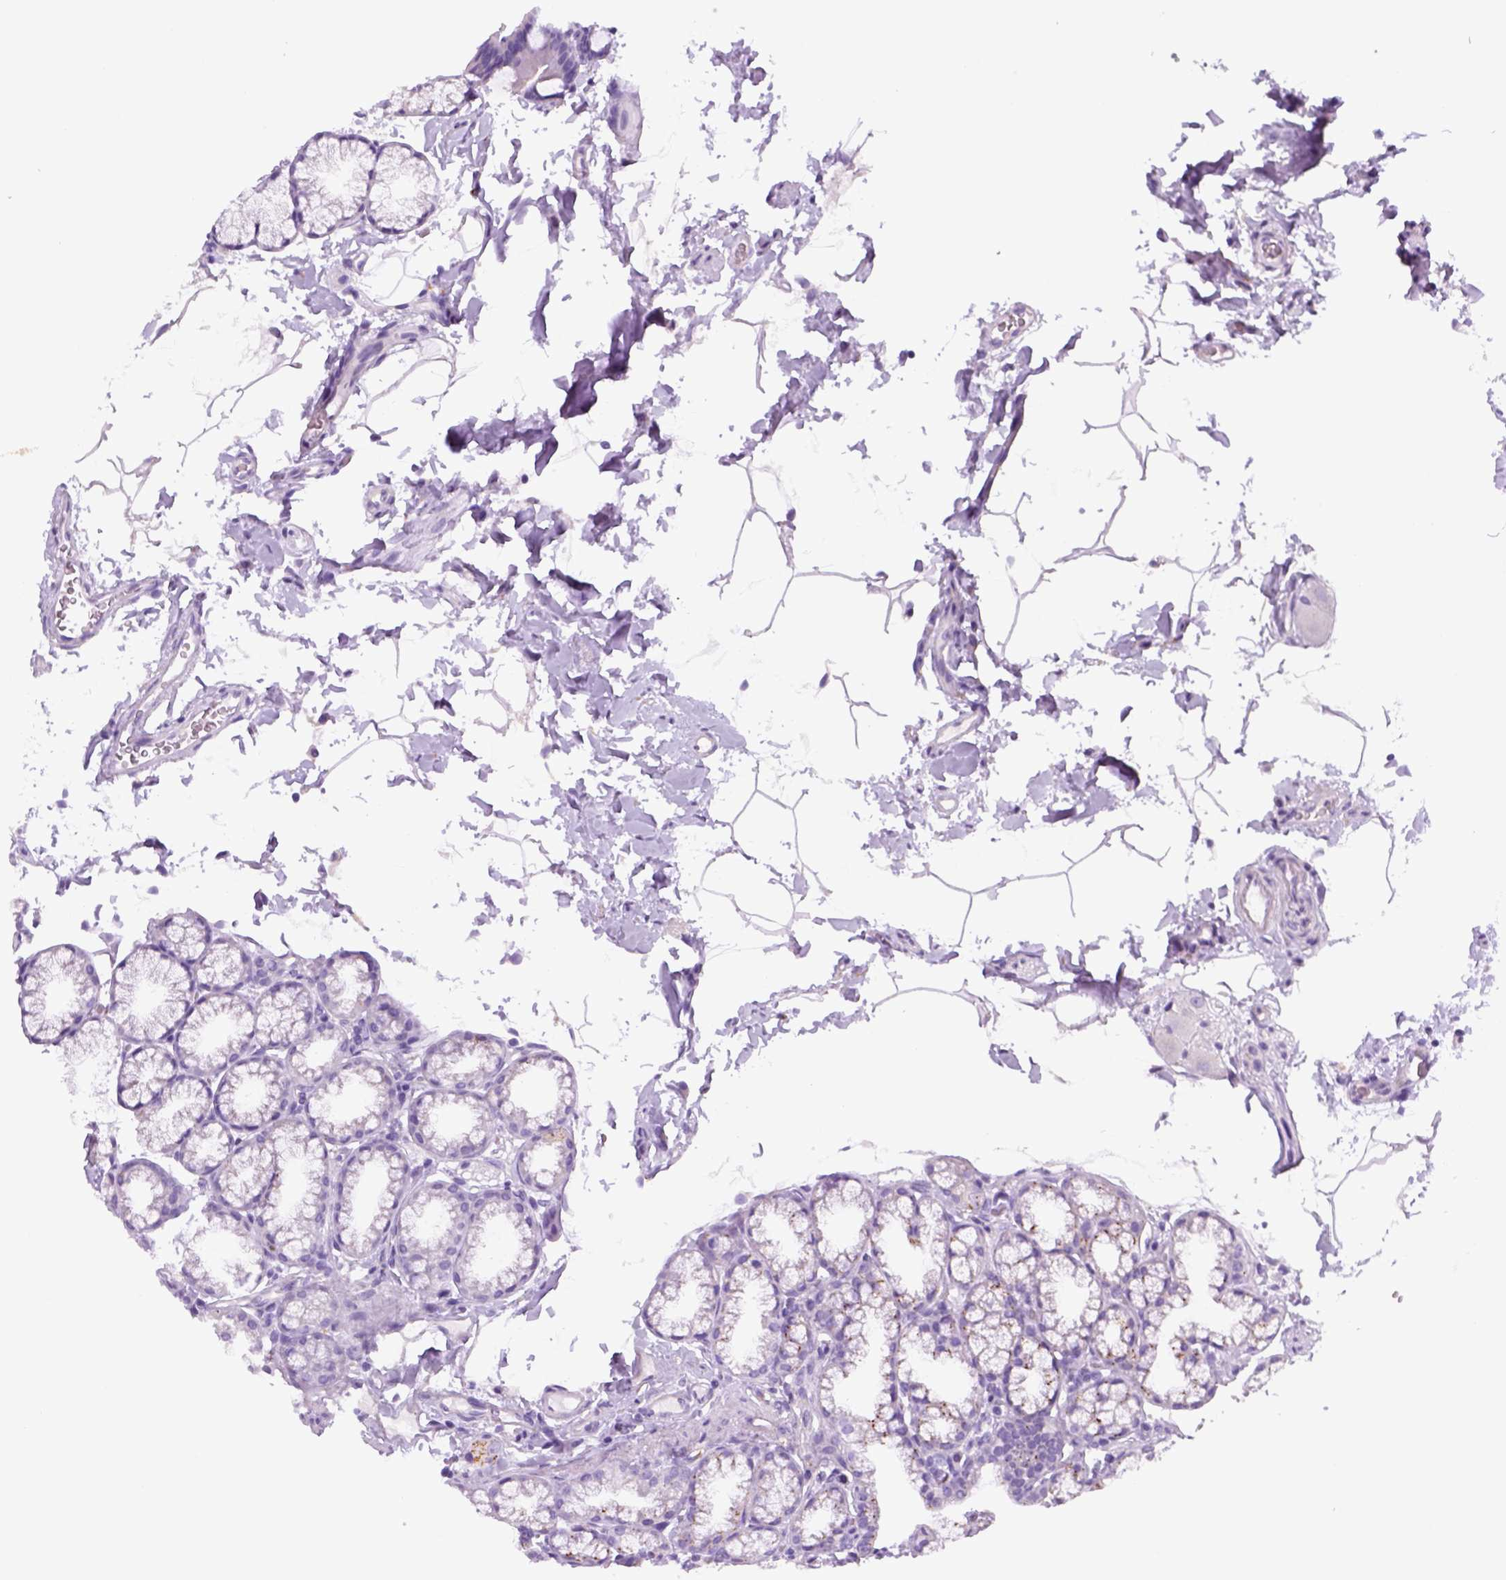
{"staining": {"intensity": "negative", "quantity": "none", "location": "none"}, "tissue": "duodenum", "cell_type": "Glandular cells", "image_type": "normal", "snomed": [{"axis": "morphology", "description": "Normal tissue, NOS"}, {"axis": "topography", "description": "Pancreas"}, {"axis": "topography", "description": "Duodenum"}], "caption": "IHC of unremarkable duodenum reveals no staining in glandular cells.", "gene": "KRT71", "patient": {"sex": "male", "age": 59}}